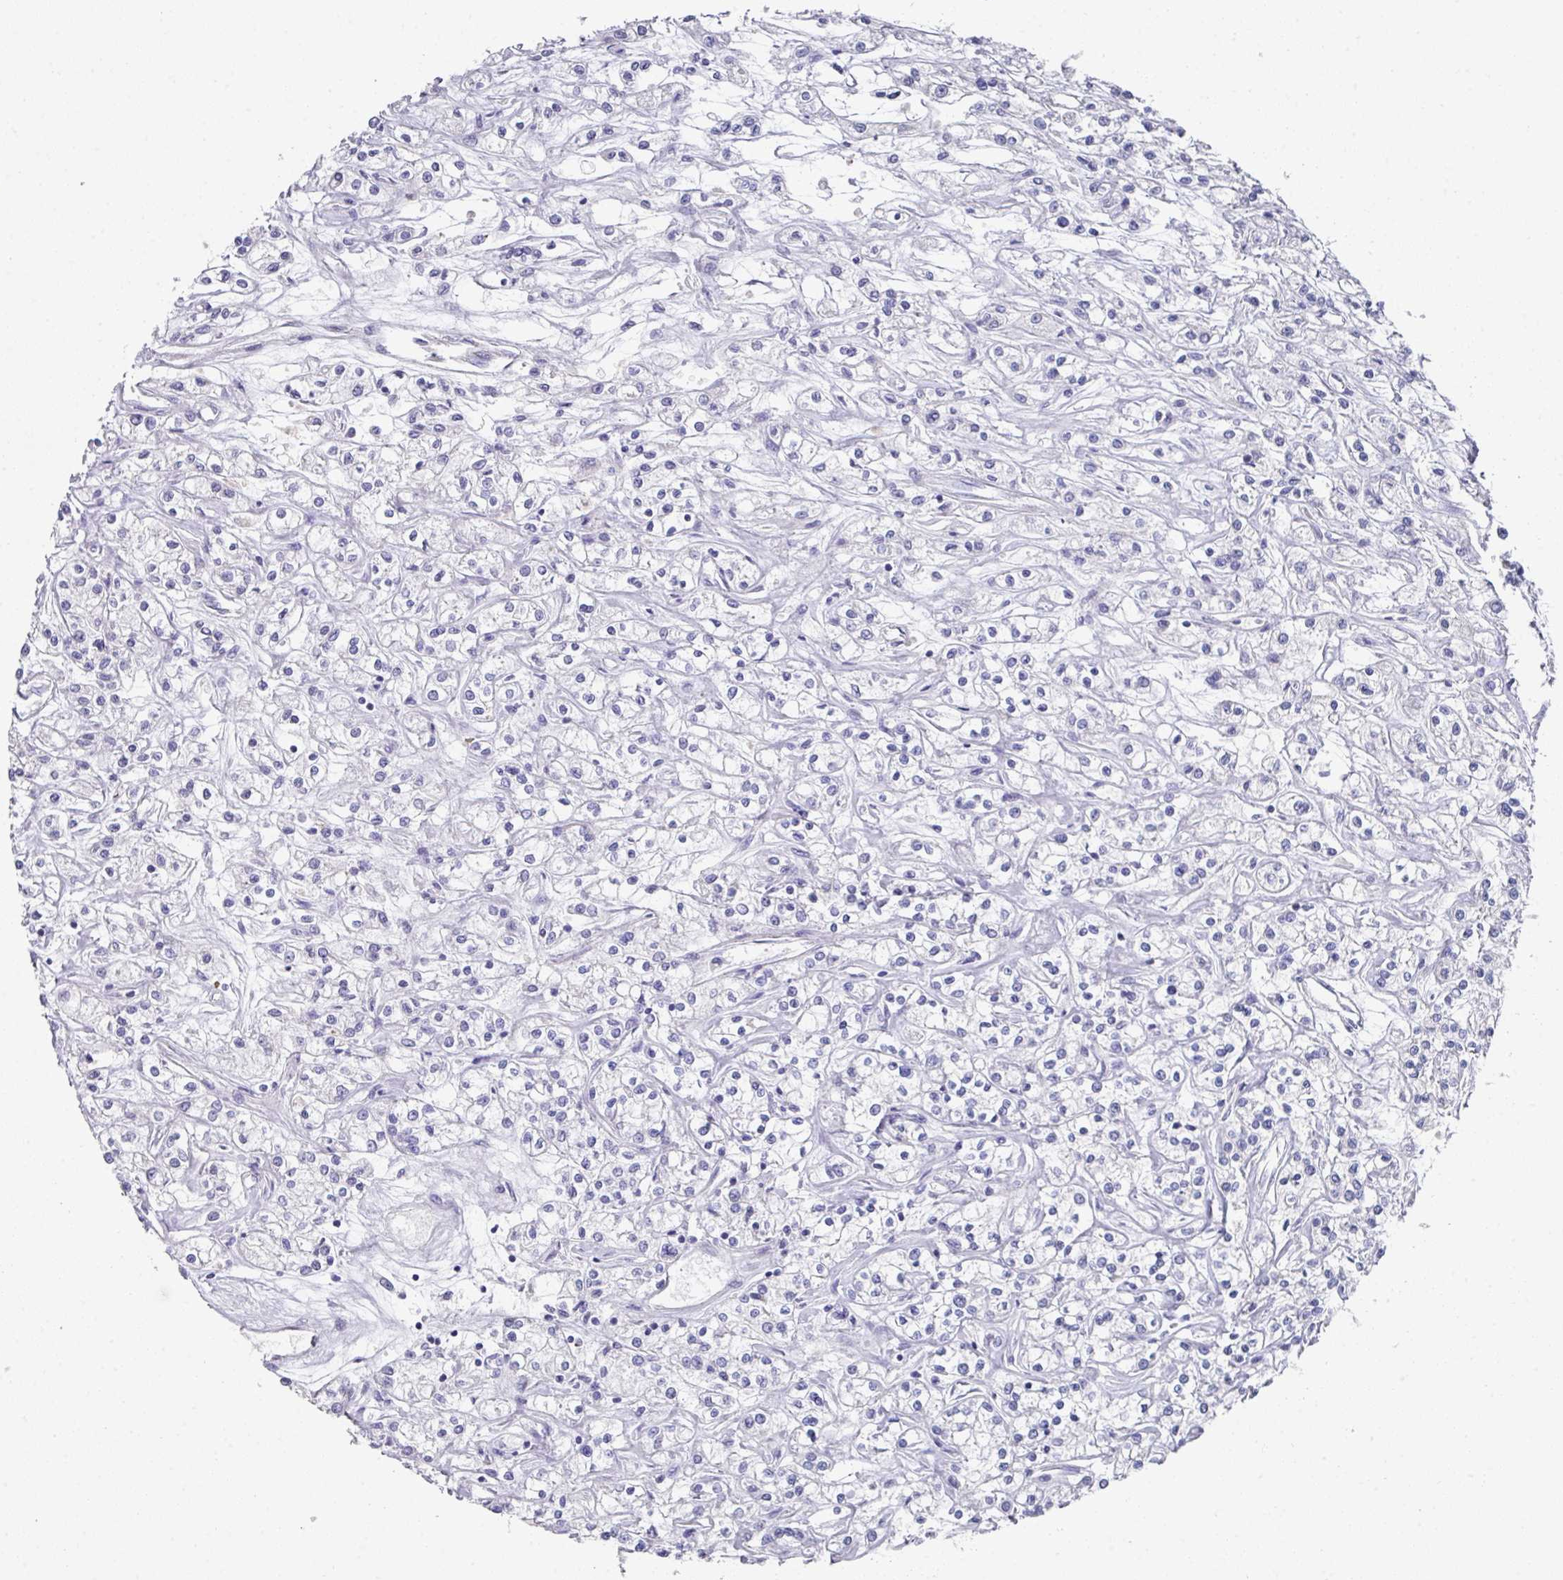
{"staining": {"intensity": "negative", "quantity": "none", "location": "none"}, "tissue": "renal cancer", "cell_type": "Tumor cells", "image_type": "cancer", "snomed": [{"axis": "morphology", "description": "Adenocarcinoma, NOS"}, {"axis": "topography", "description": "Kidney"}], "caption": "Adenocarcinoma (renal) was stained to show a protein in brown. There is no significant positivity in tumor cells.", "gene": "VKORC1L1", "patient": {"sex": "female", "age": 59}}